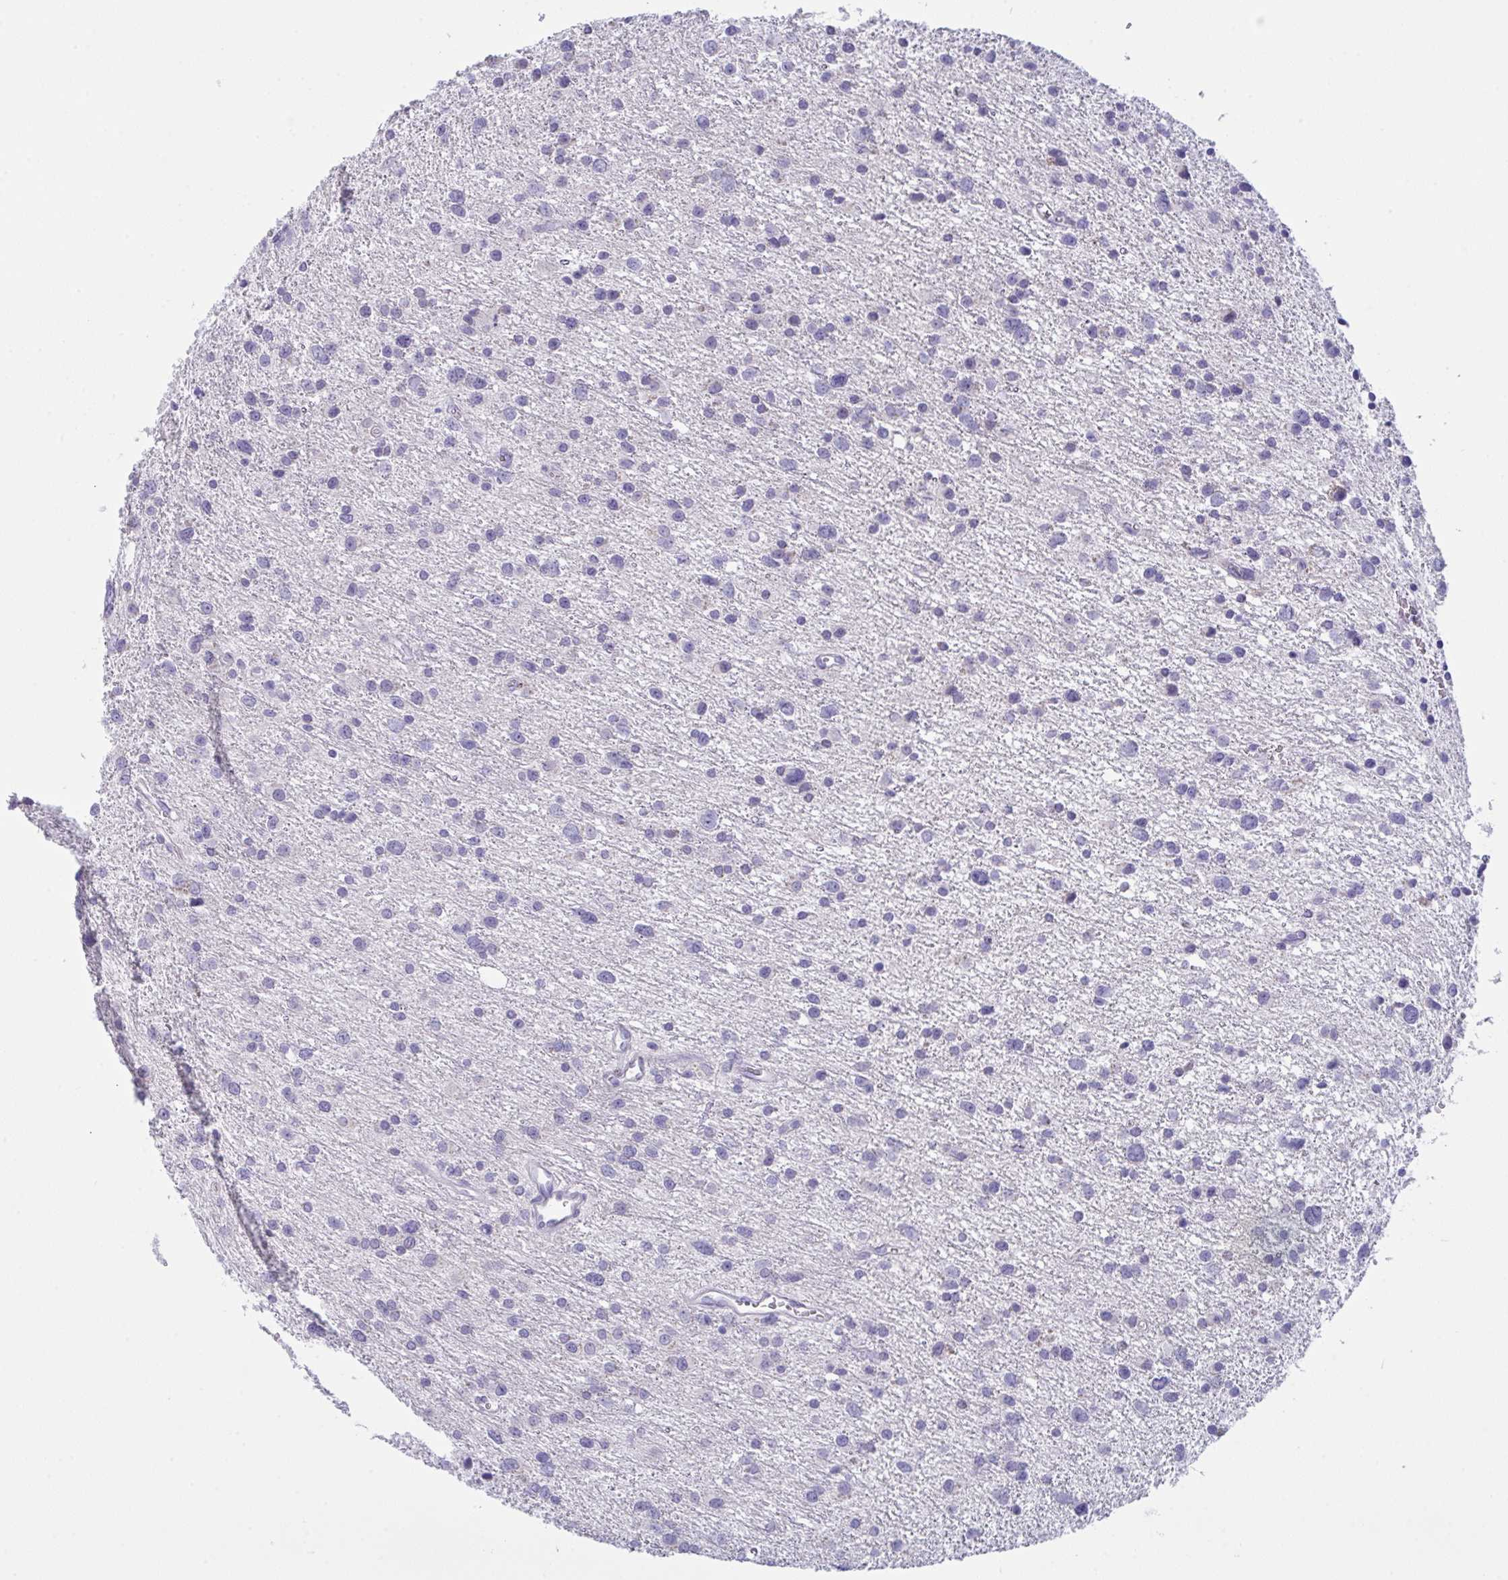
{"staining": {"intensity": "negative", "quantity": "none", "location": "none"}, "tissue": "glioma", "cell_type": "Tumor cells", "image_type": "cancer", "snomed": [{"axis": "morphology", "description": "Glioma, malignant, Low grade"}, {"axis": "topography", "description": "Brain"}], "caption": "The immunohistochemistry photomicrograph has no significant expression in tumor cells of glioma tissue.", "gene": "TENT5D", "patient": {"sex": "female", "age": 55}}